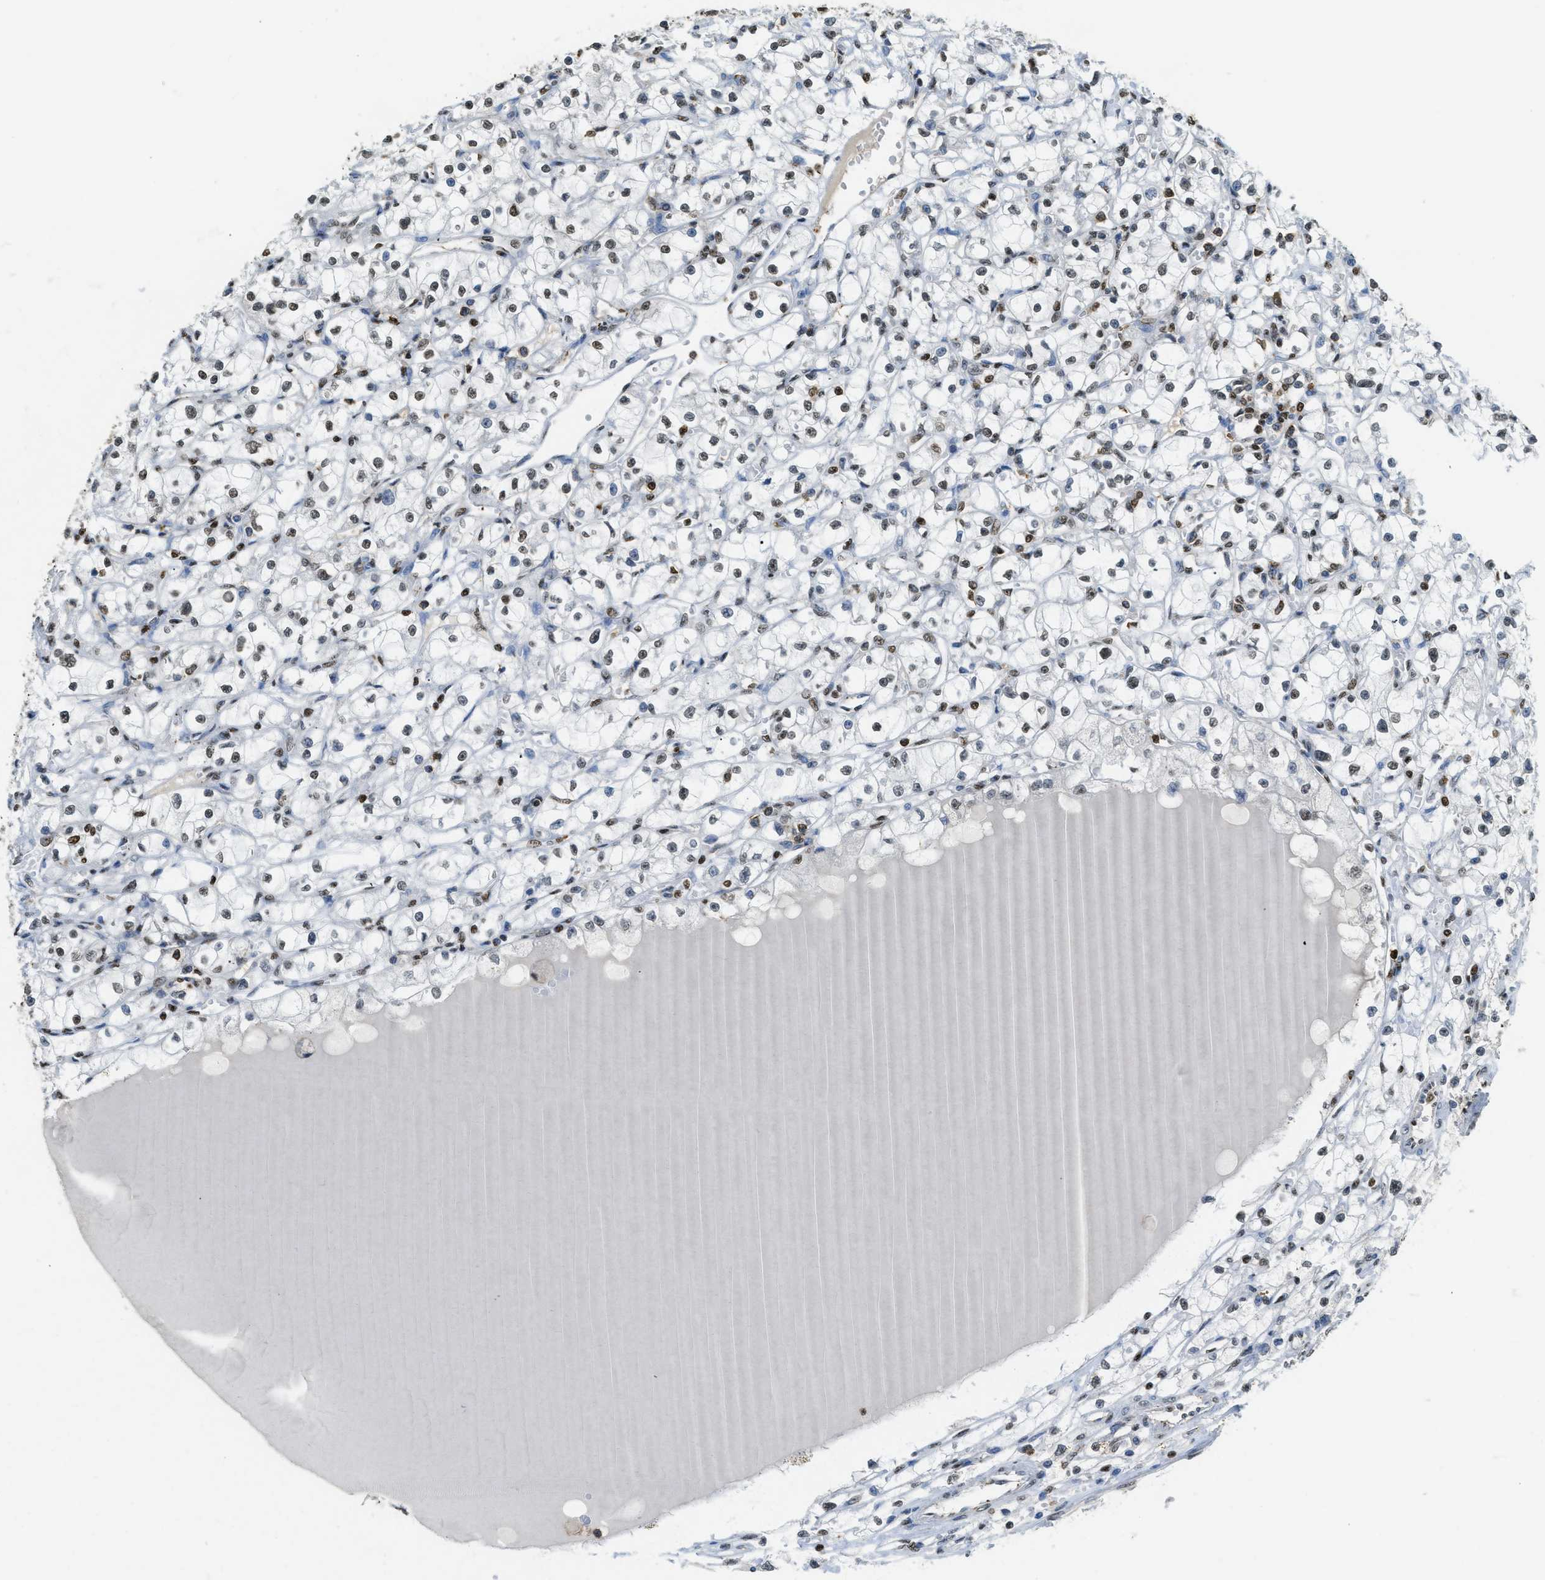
{"staining": {"intensity": "moderate", "quantity": "25%-75%", "location": "nuclear"}, "tissue": "renal cancer", "cell_type": "Tumor cells", "image_type": "cancer", "snomed": [{"axis": "morphology", "description": "Adenocarcinoma, NOS"}, {"axis": "topography", "description": "Kidney"}], "caption": "This is an image of immunohistochemistry staining of renal cancer, which shows moderate expression in the nuclear of tumor cells.", "gene": "NR5A2", "patient": {"sex": "male", "age": 56}}